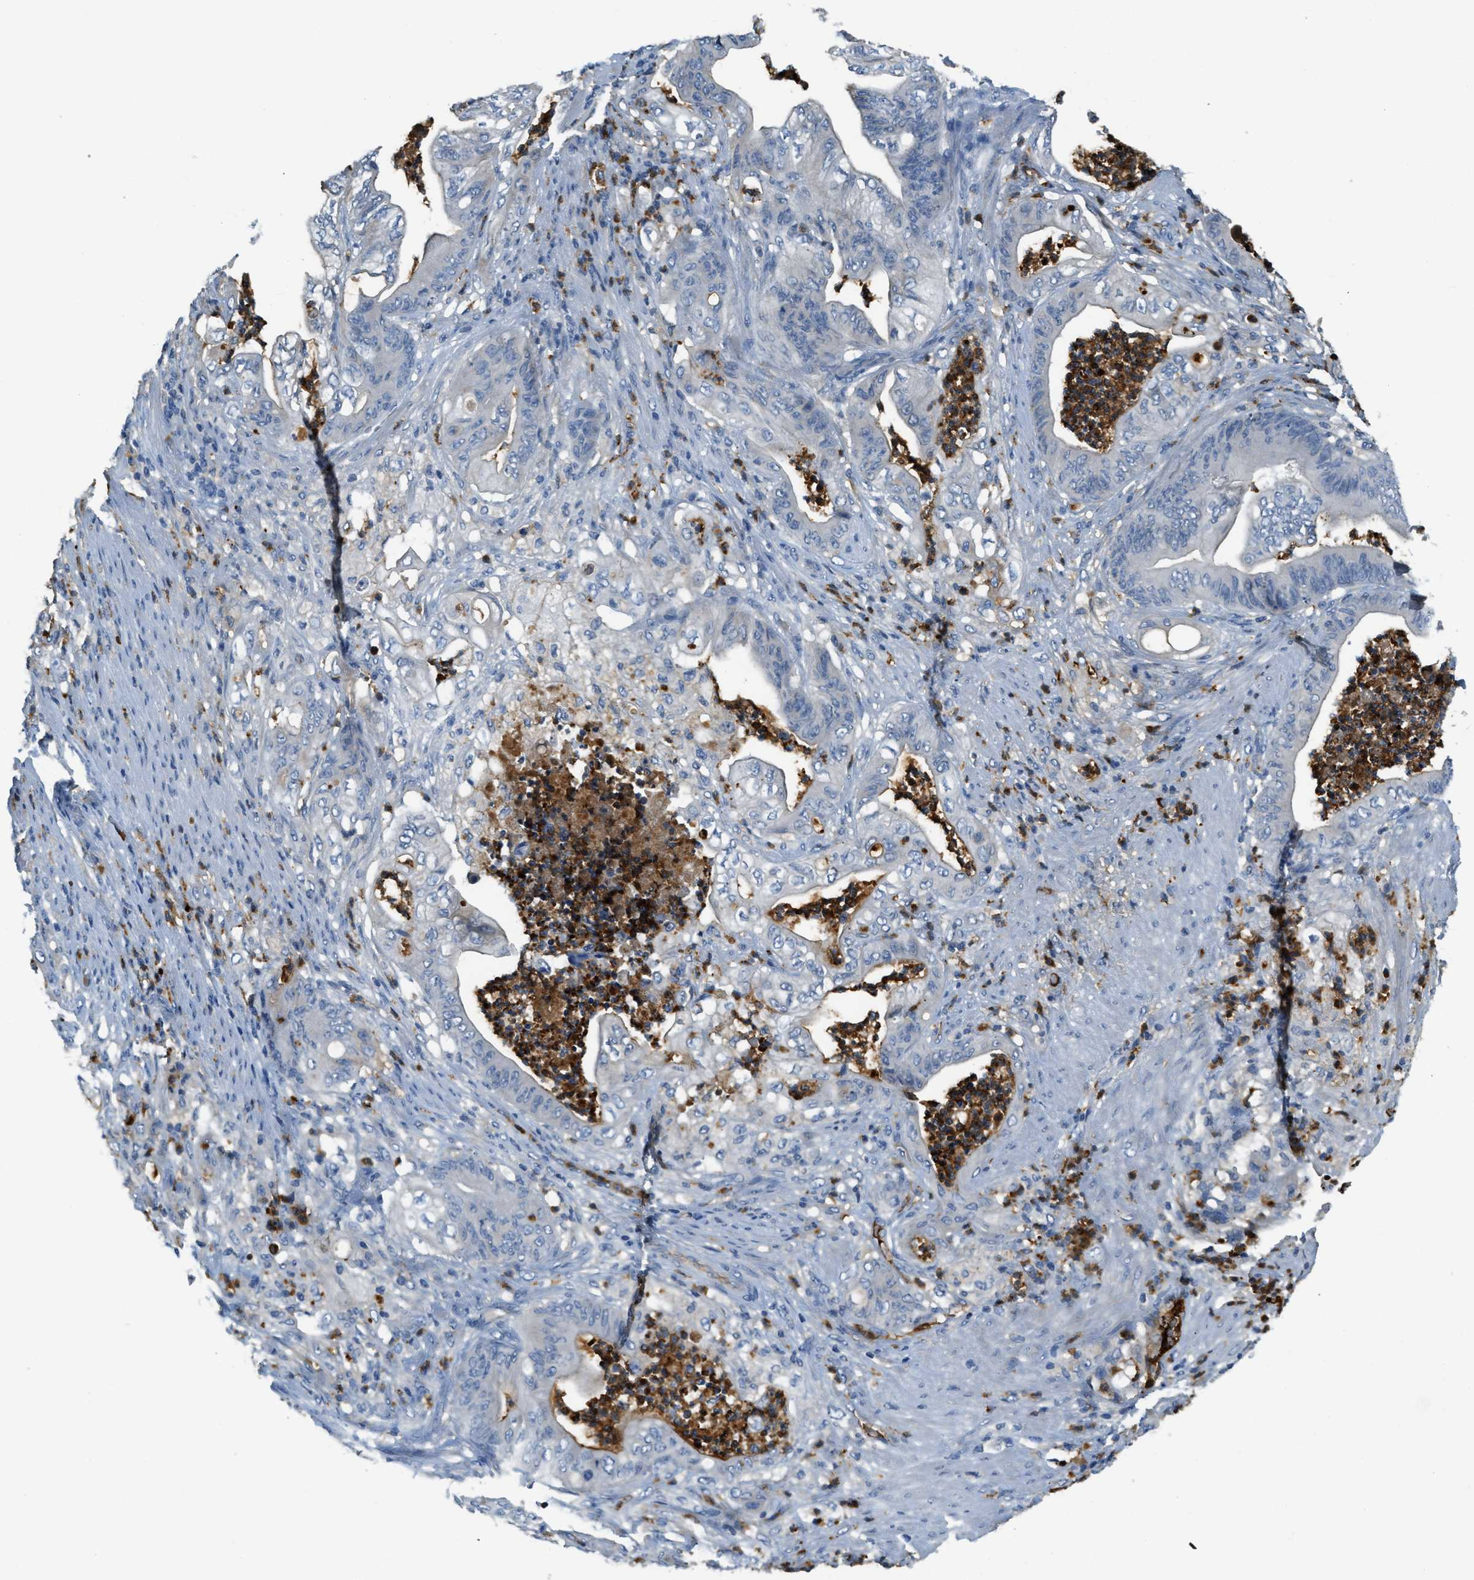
{"staining": {"intensity": "negative", "quantity": "none", "location": "none"}, "tissue": "stomach cancer", "cell_type": "Tumor cells", "image_type": "cancer", "snomed": [{"axis": "morphology", "description": "Adenocarcinoma, NOS"}, {"axis": "topography", "description": "Stomach"}], "caption": "Tumor cells are negative for brown protein staining in stomach cancer (adenocarcinoma).", "gene": "PRTN3", "patient": {"sex": "female", "age": 73}}